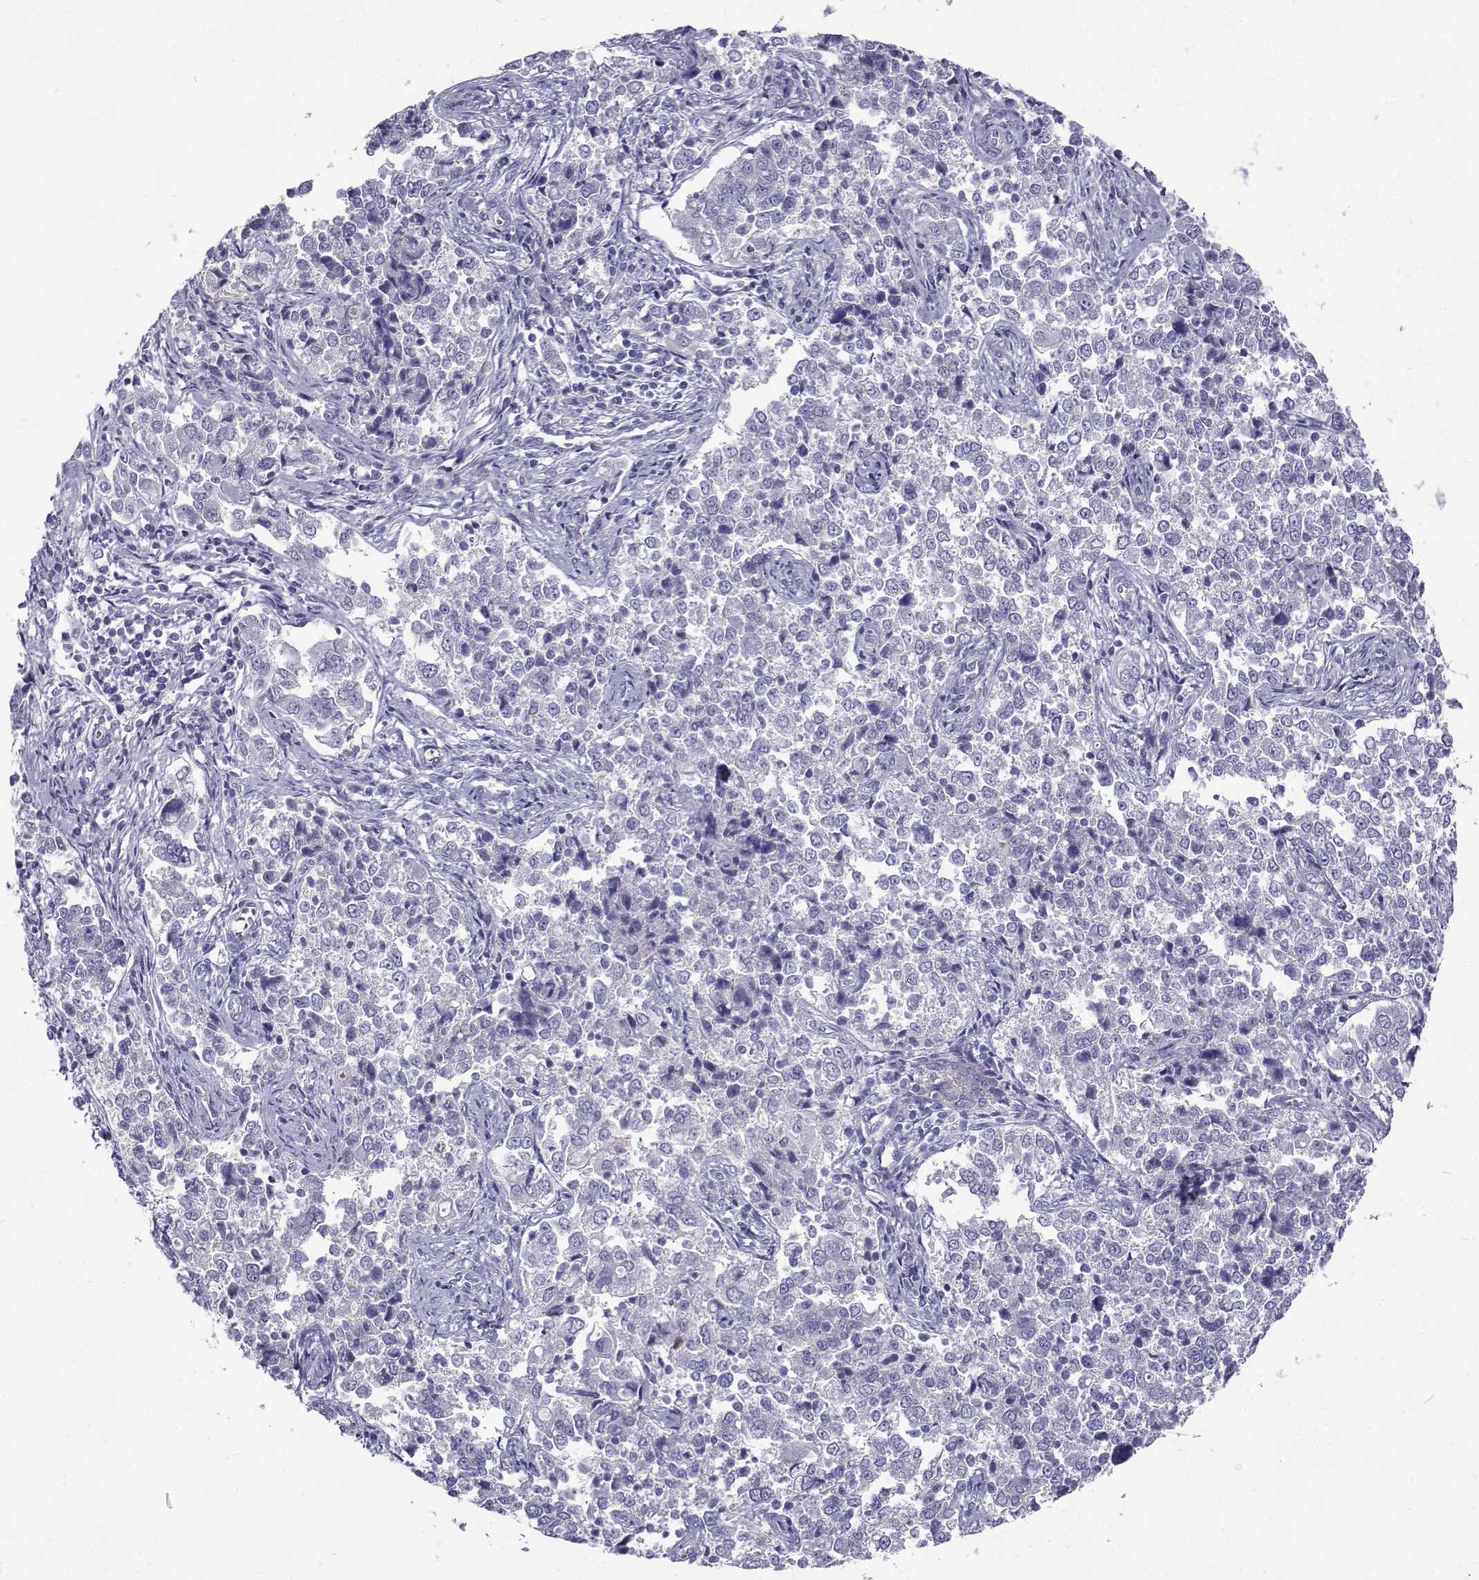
{"staining": {"intensity": "negative", "quantity": "none", "location": "none"}, "tissue": "endometrial cancer", "cell_type": "Tumor cells", "image_type": "cancer", "snomed": [{"axis": "morphology", "description": "Adenocarcinoma, NOS"}, {"axis": "topography", "description": "Endometrium"}], "caption": "Protein analysis of endometrial cancer reveals no significant staining in tumor cells.", "gene": "IGSF1", "patient": {"sex": "female", "age": 43}}